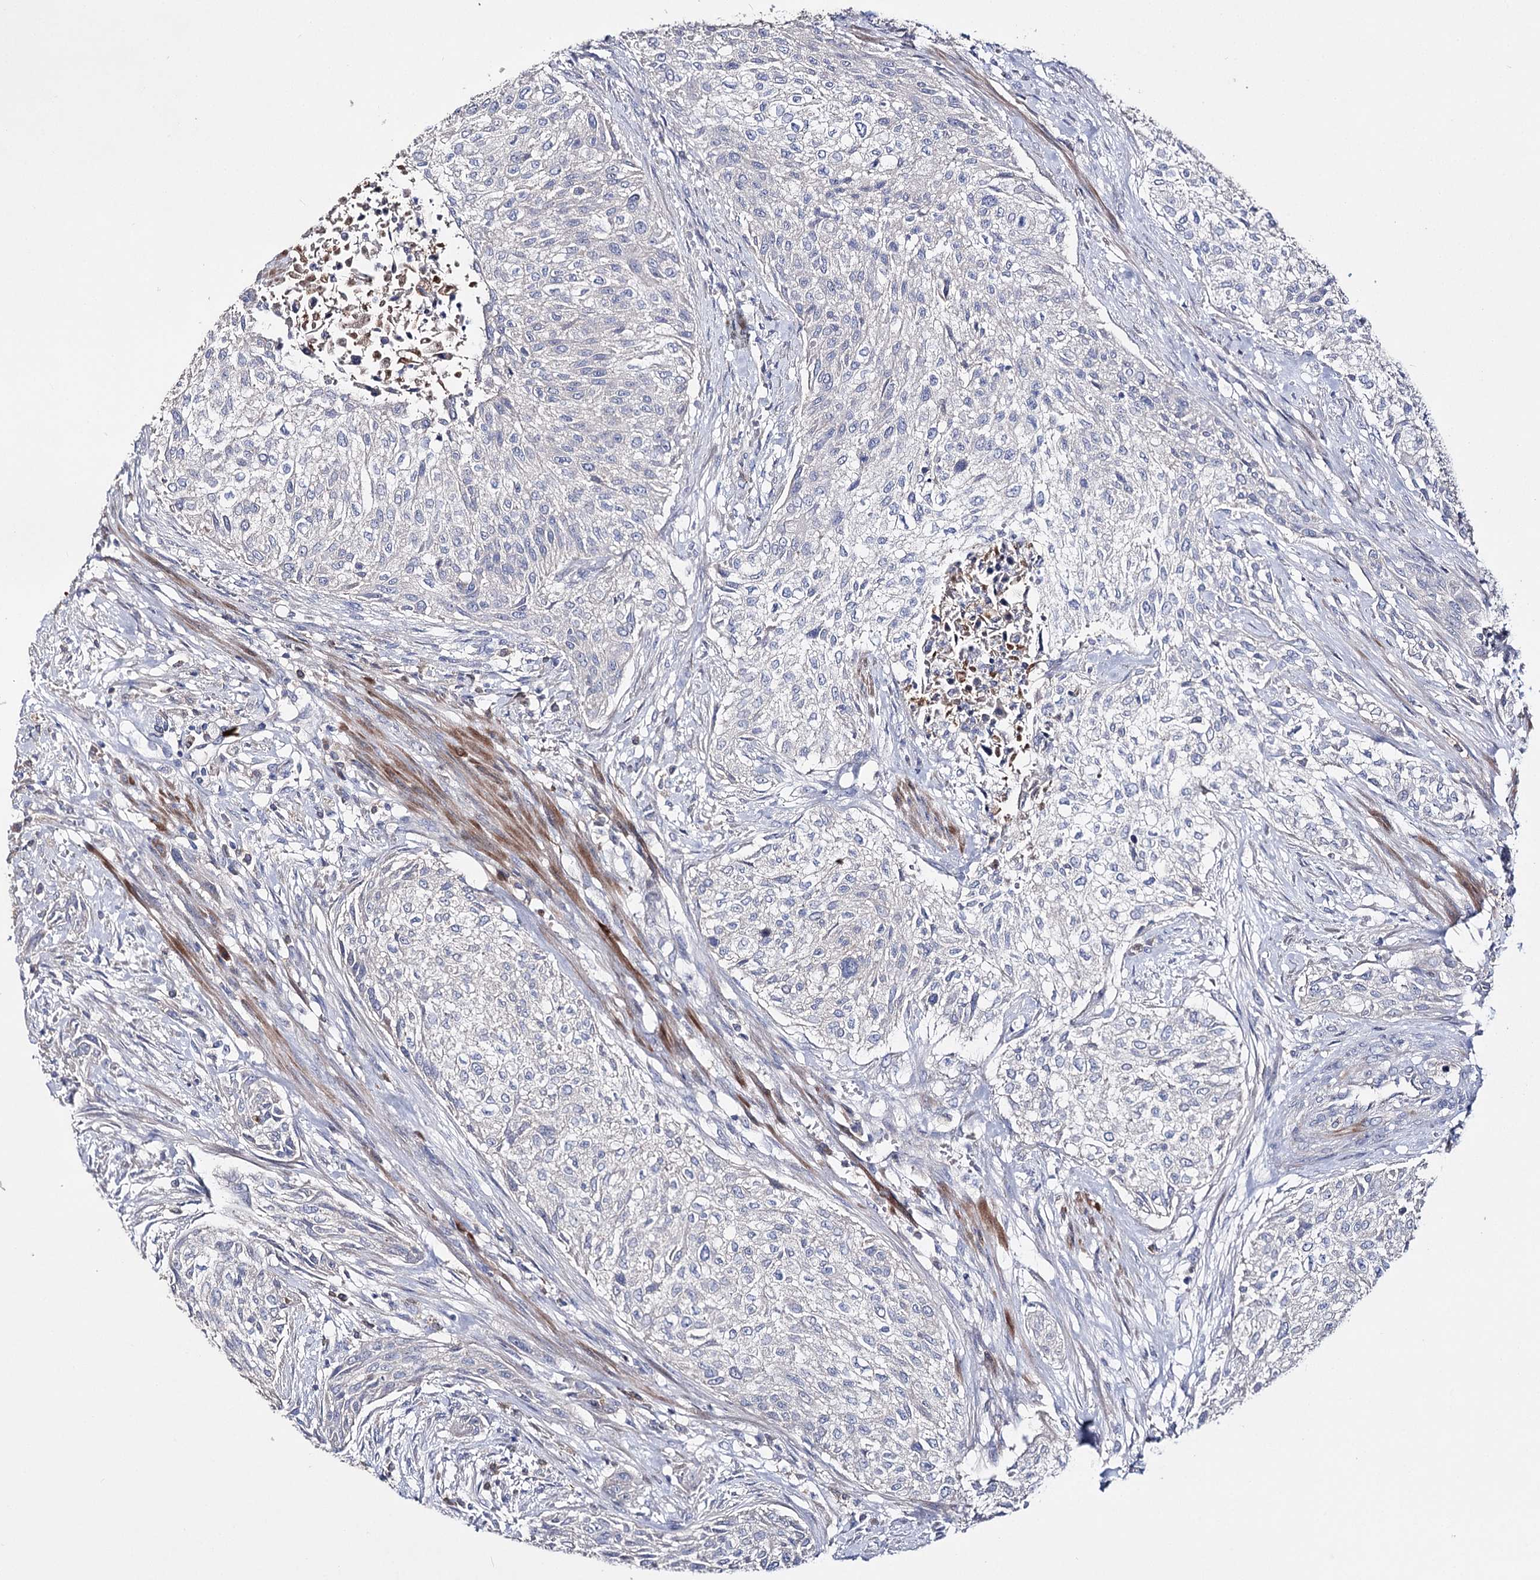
{"staining": {"intensity": "negative", "quantity": "none", "location": "none"}, "tissue": "urothelial cancer", "cell_type": "Tumor cells", "image_type": "cancer", "snomed": [{"axis": "morphology", "description": "Normal tissue, NOS"}, {"axis": "morphology", "description": "Urothelial carcinoma, NOS"}, {"axis": "topography", "description": "Urinary bladder"}, {"axis": "topography", "description": "Peripheral nerve tissue"}], "caption": "Immunohistochemistry (IHC) of urothelial cancer displays no positivity in tumor cells.", "gene": "NRAP", "patient": {"sex": "male", "age": 35}}